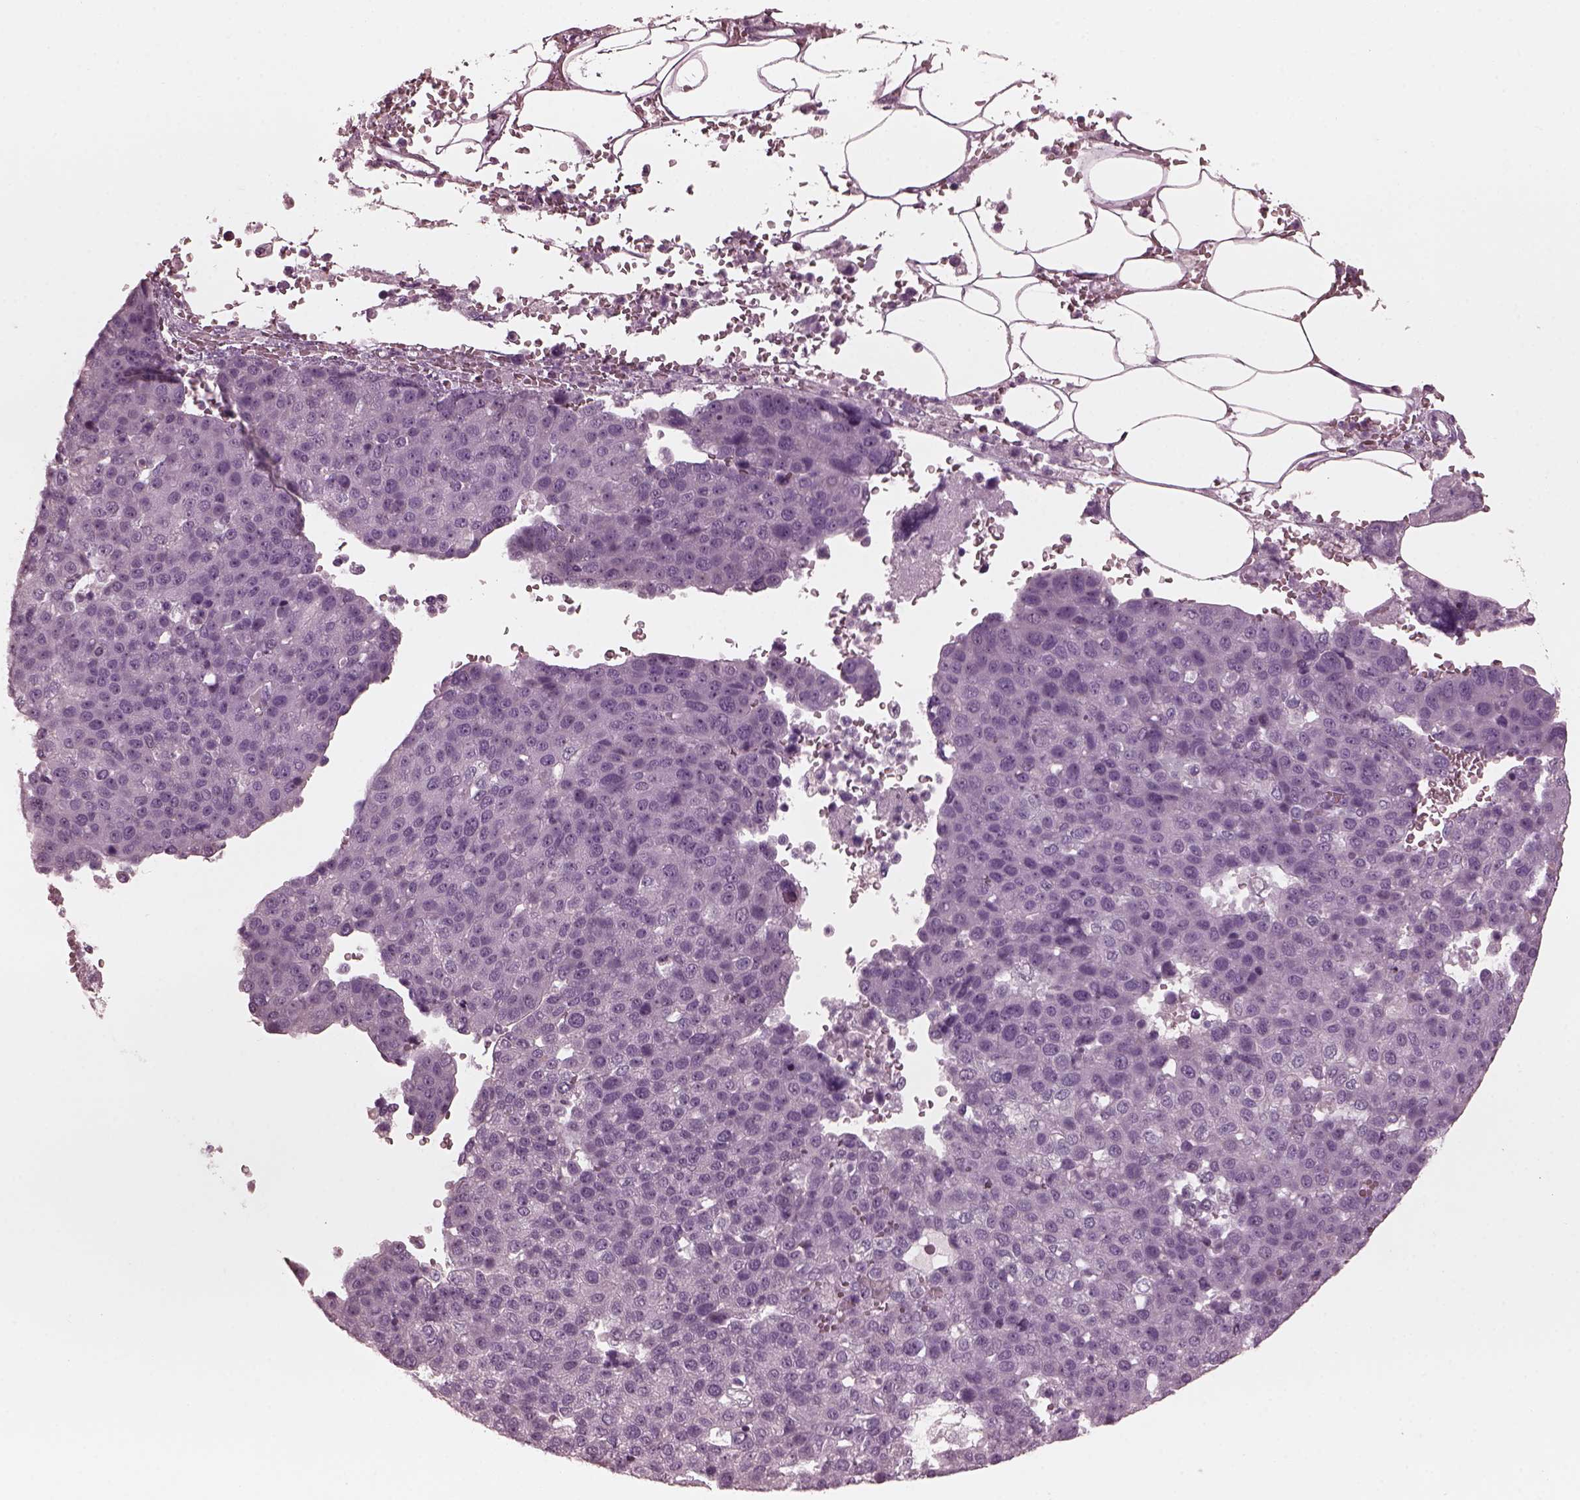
{"staining": {"intensity": "negative", "quantity": "none", "location": "none"}, "tissue": "pancreatic cancer", "cell_type": "Tumor cells", "image_type": "cancer", "snomed": [{"axis": "morphology", "description": "Adenocarcinoma, NOS"}, {"axis": "topography", "description": "Pancreas"}], "caption": "Tumor cells are negative for protein expression in human adenocarcinoma (pancreatic).", "gene": "CGA", "patient": {"sex": "female", "age": 61}}